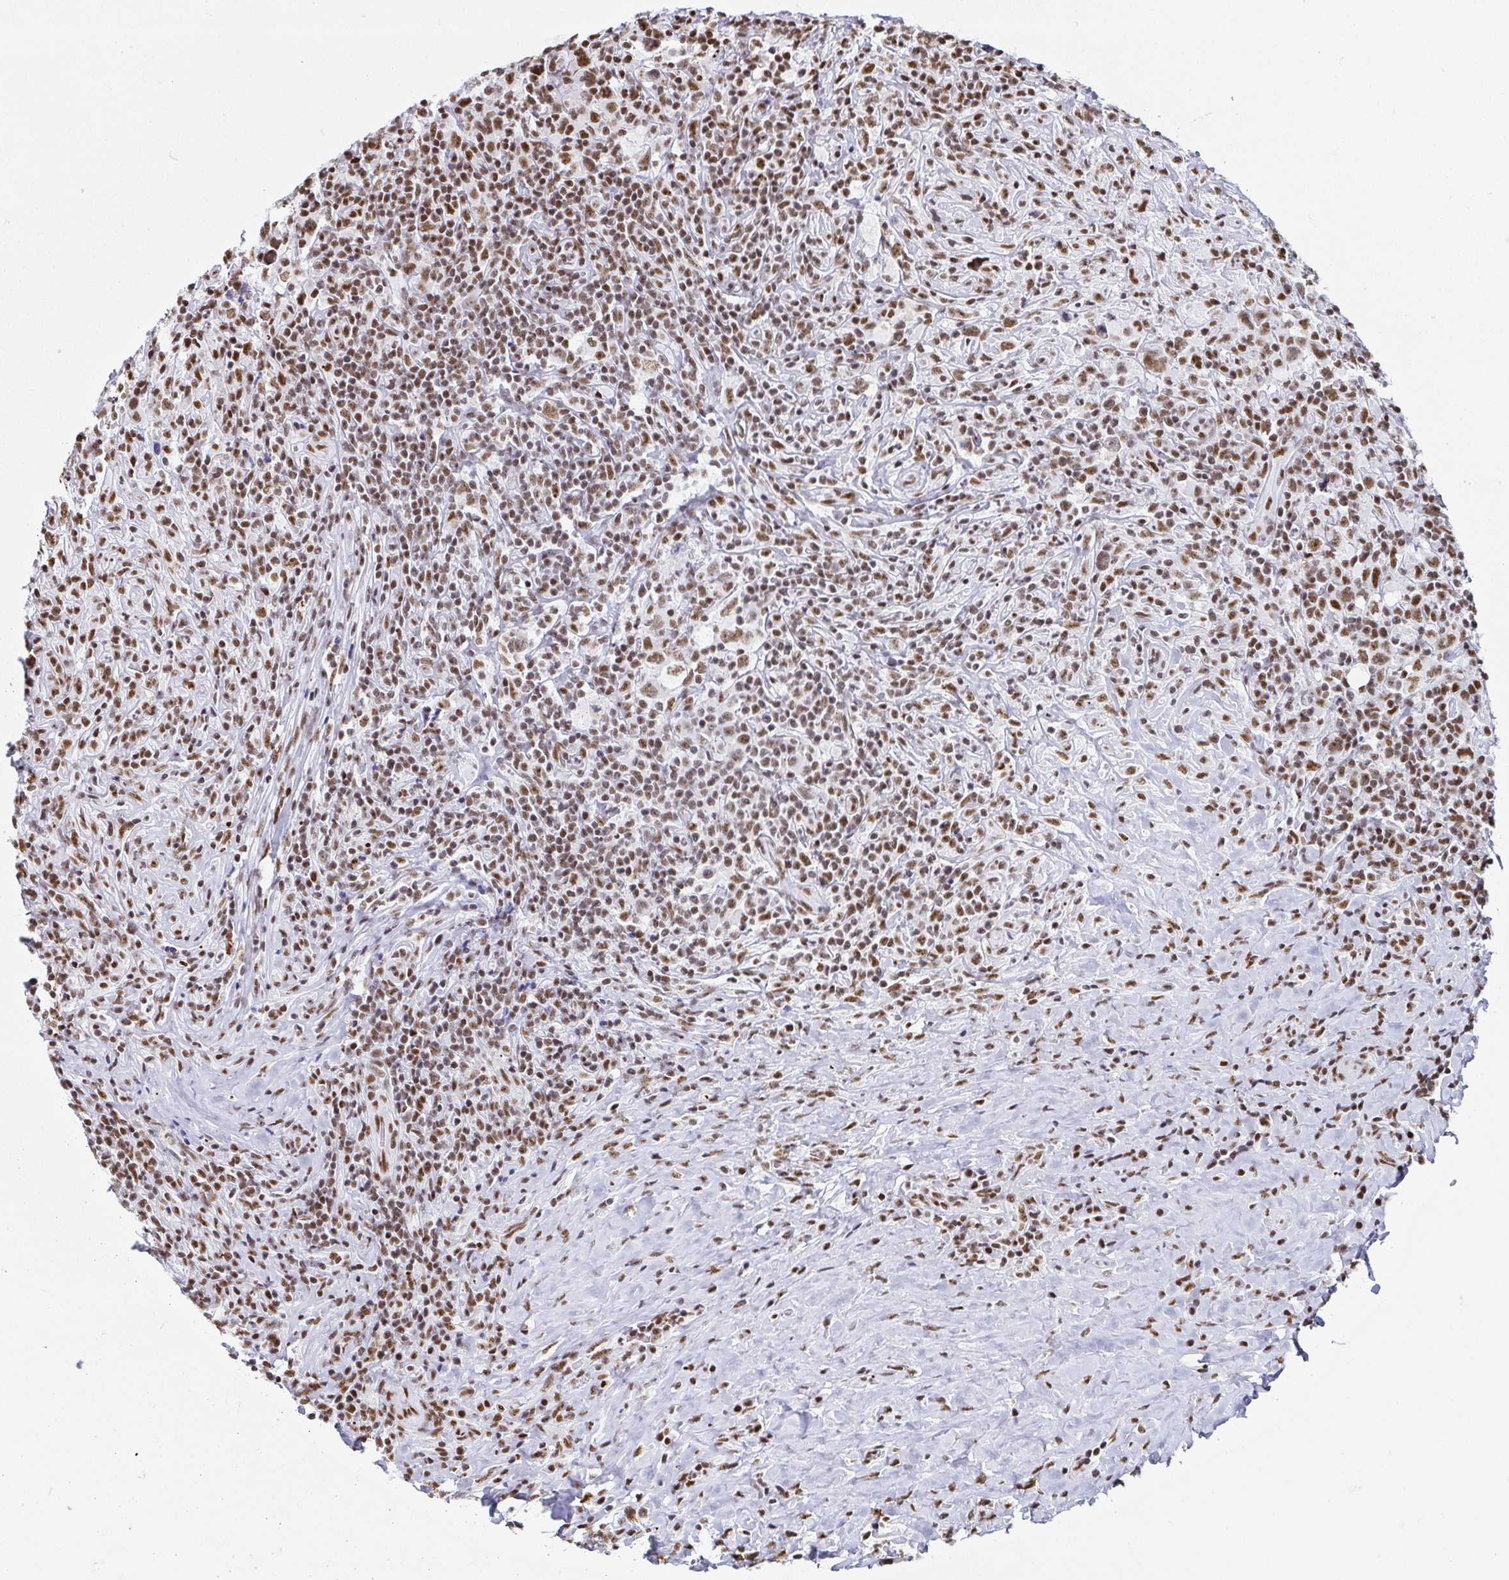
{"staining": {"intensity": "moderate", "quantity": ">75%", "location": "nuclear"}, "tissue": "lymphoma", "cell_type": "Tumor cells", "image_type": "cancer", "snomed": [{"axis": "morphology", "description": "Hodgkin's disease, NOS"}, {"axis": "topography", "description": "Lymph node"}], "caption": "IHC micrograph of neoplastic tissue: lymphoma stained using immunohistochemistry demonstrates medium levels of moderate protein expression localized specifically in the nuclear of tumor cells, appearing as a nuclear brown color.", "gene": "EWSR1", "patient": {"sex": "female", "age": 18}}